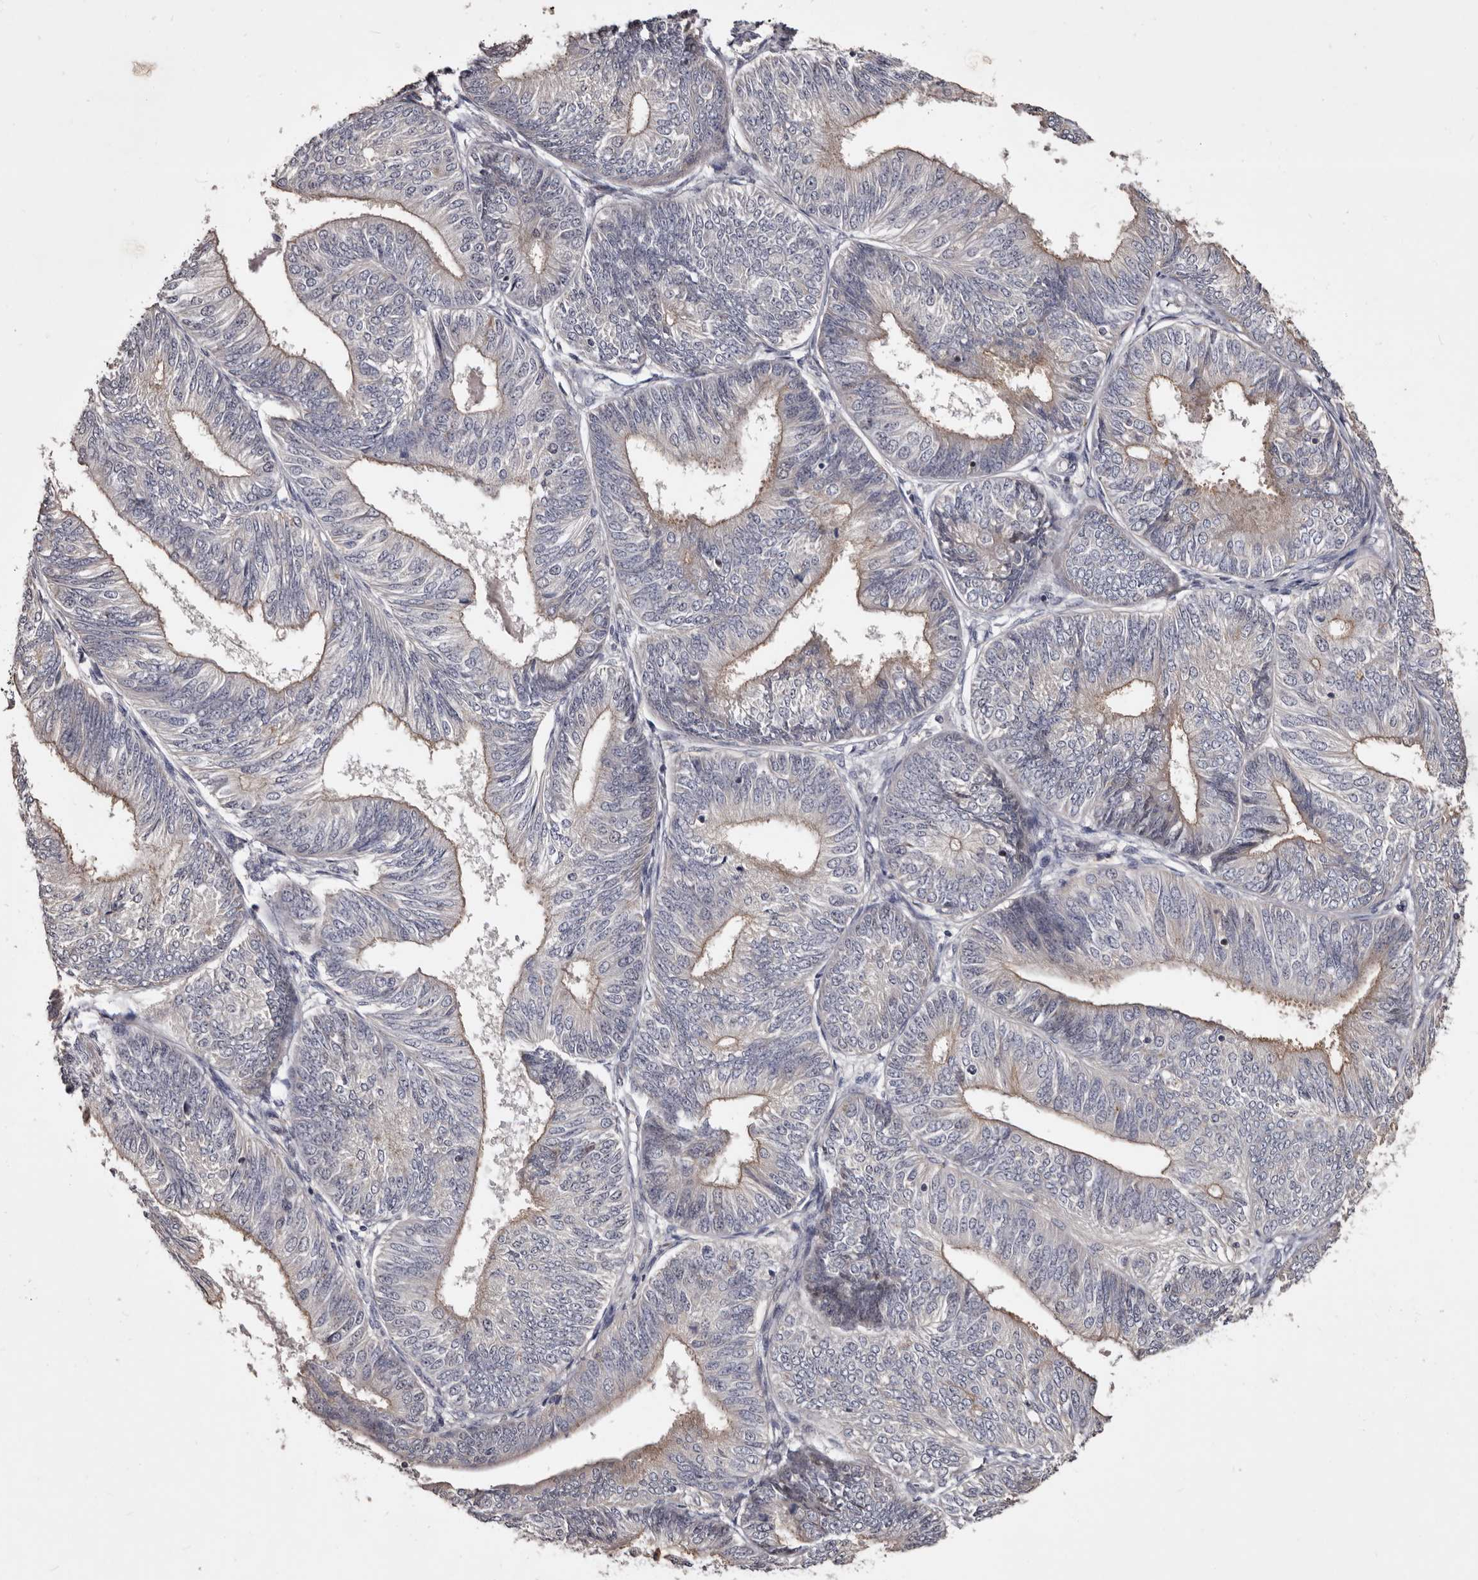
{"staining": {"intensity": "weak", "quantity": "25%-75%", "location": "cytoplasmic/membranous"}, "tissue": "endometrial cancer", "cell_type": "Tumor cells", "image_type": "cancer", "snomed": [{"axis": "morphology", "description": "Adenocarcinoma, NOS"}, {"axis": "topography", "description": "Endometrium"}], "caption": "High-power microscopy captured an immunohistochemistry (IHC) micrograph of endometrial cancer (adenocarcinoma), revealing weak cytoplasmic/membranous staining in about 25%-75% of tumor cells. The staining was performed using DAB (3,3'-diaminobenzidine) to visualize the protein expression in brown, while the nuclei were stained in blue with hematoxylin (Magnification: 20x).", "gene": "SLC10A4", "patient": {"sex": "female", "age": 58}}